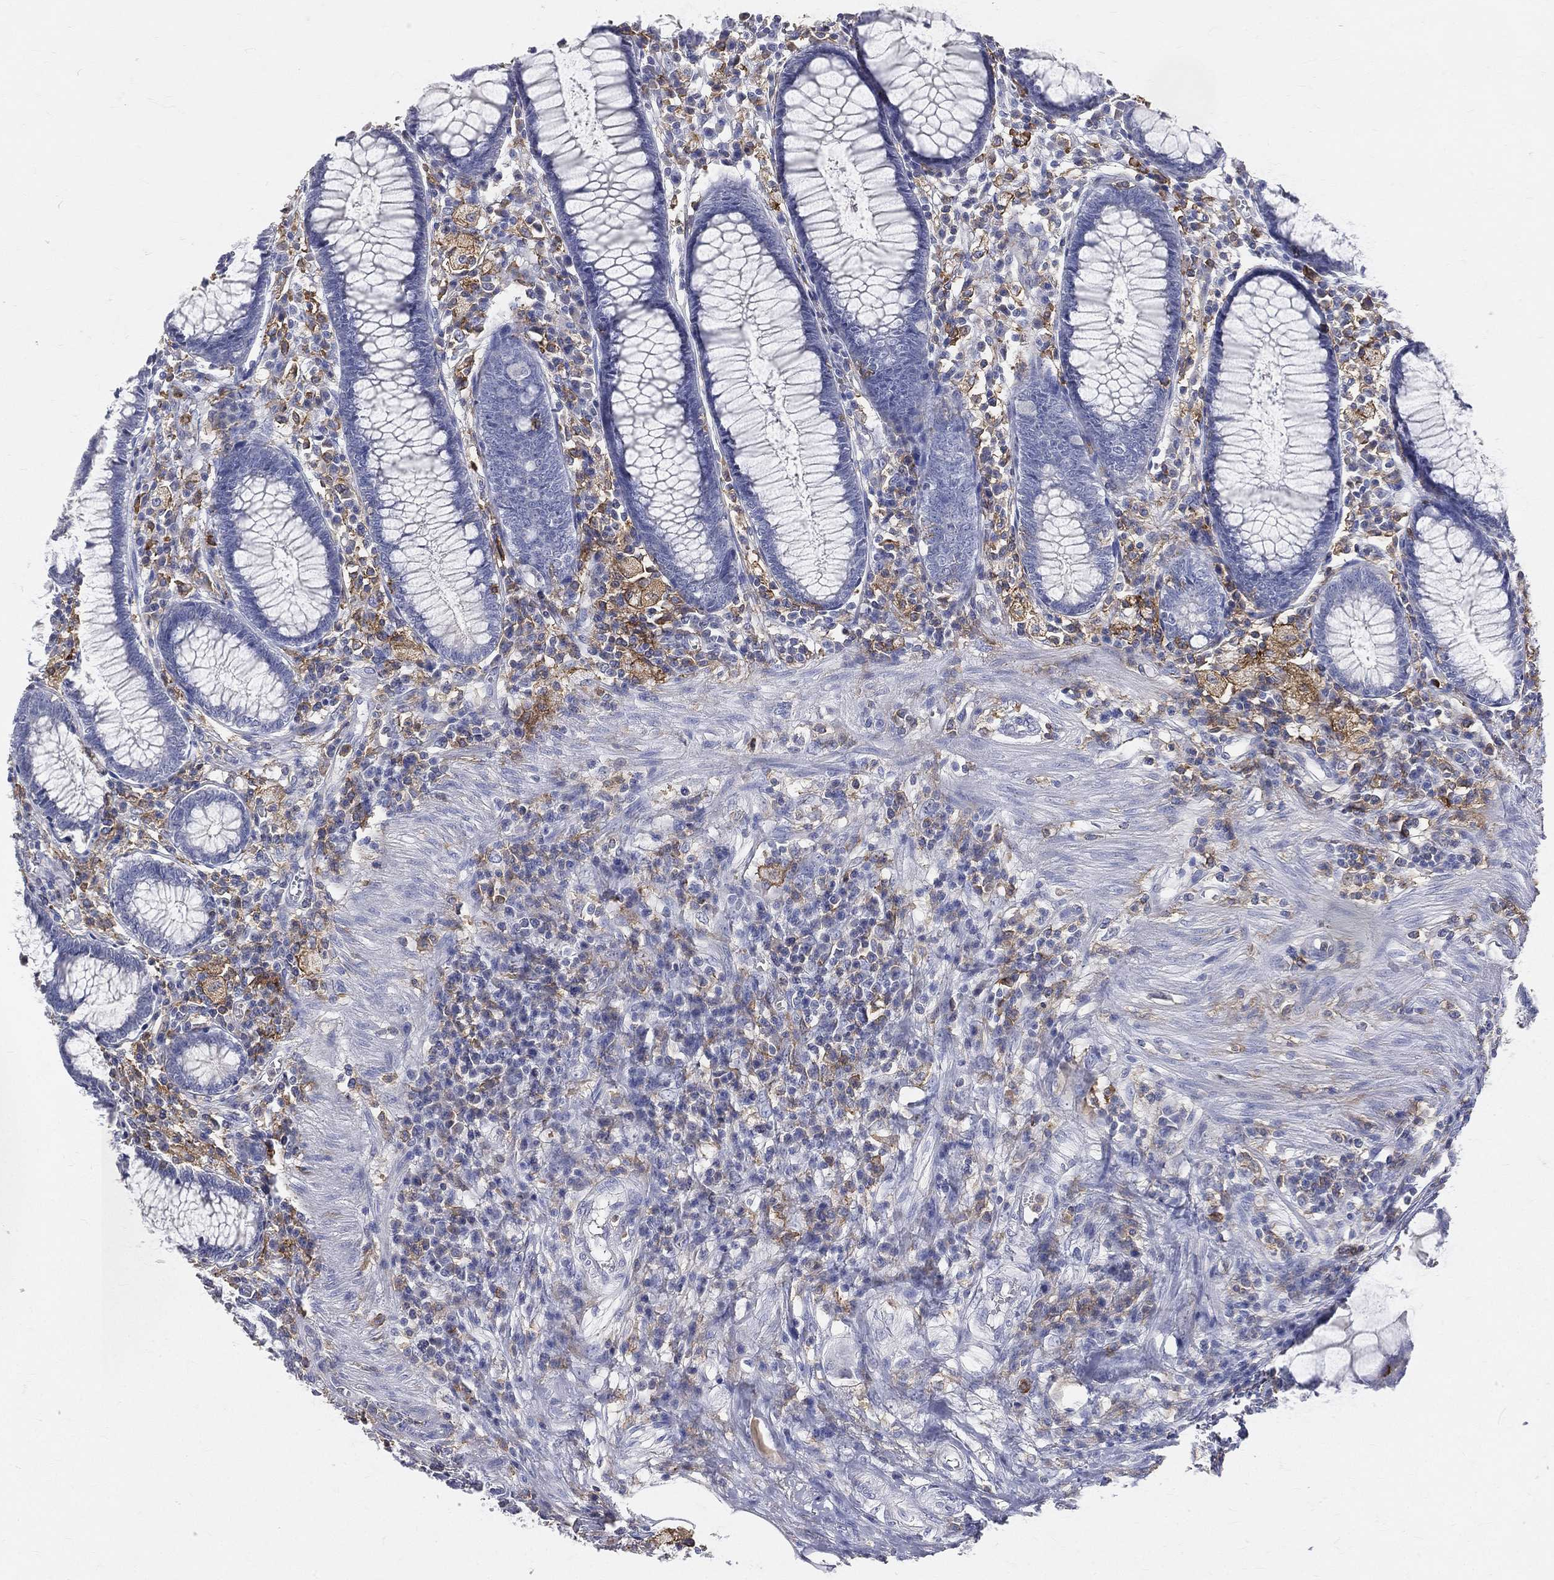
{"staining": {"intensity": "negative", "quantity": "none", "location": "none"}, "tissue": "colon", "cell_type": "Endothelial cells", "image_type": "normal", "snomed": [{"axis": "morphology", "description": "Normal tissue, NOS"}, {"axis": "topography", "description": "Colon"}], "caption": "IHC of normal human colon exhibits no expression in endothelial cells. Brightfield microscopy of IHC stained with DAB (3,3'-diaminobenzidine) (brown) and hematoxylin (blue), captured at high magnification.", "gene": "CD33", "patient": {"sex": "male", "age": 65}}